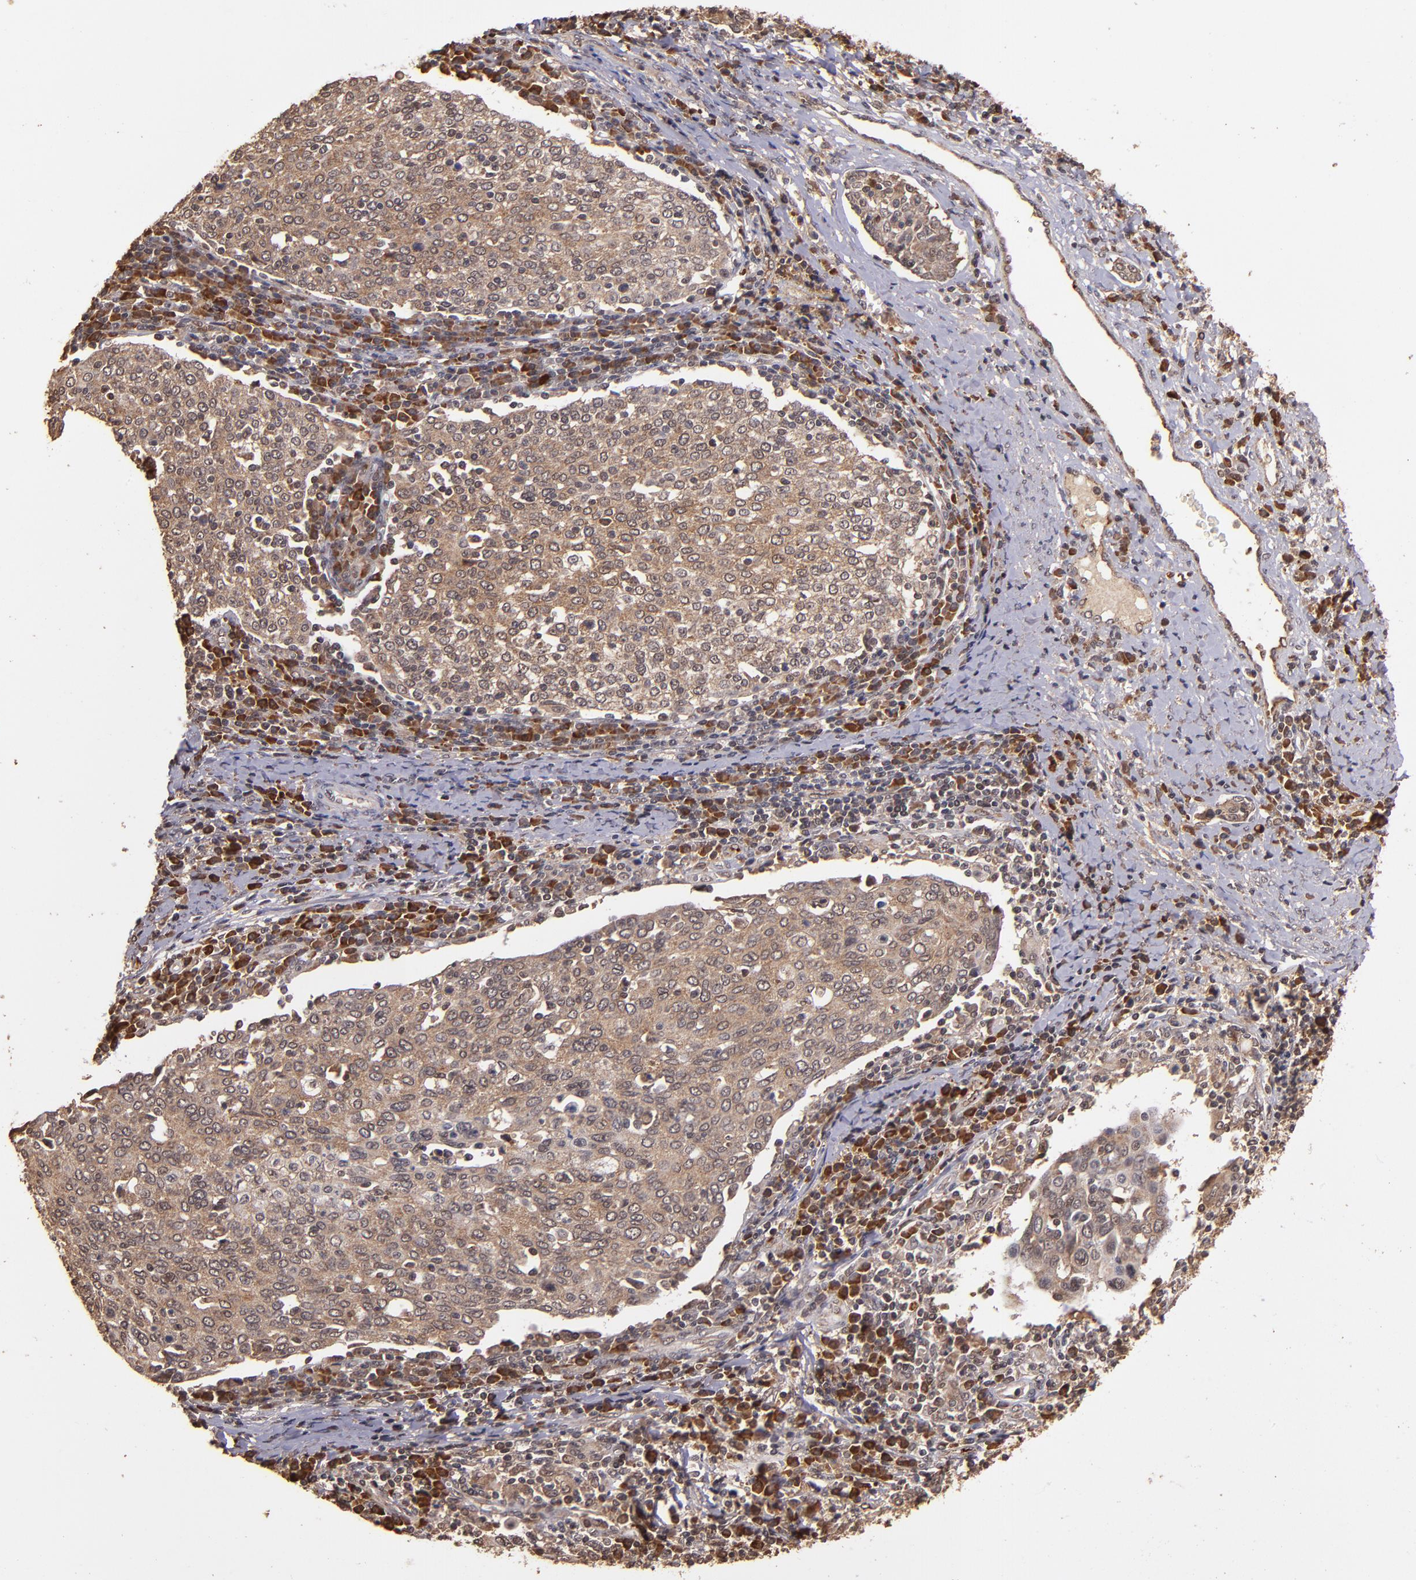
{"staining": {"intensity": "moderate", "quantity": ">75%", "location": "cytoplasmic/membranous"}, "tissue": "cervical cancer", "cell_type": "Tumor cells", "image_type": "cancer", "snomed": [{"axis": "morphology", "description": "Squamous cell carcinoma, NOS"}, {"axis": "topography", "description": "Cervix"}], "caption": "There is medium levels of moderate cytoplasmic/membranous positivity in tumor cells of cervical cancer, as demonstrated by immunohistochemical staining (brown color).", "gene": "RIOK3", "patient": {"sex": "female", "age": 40}}